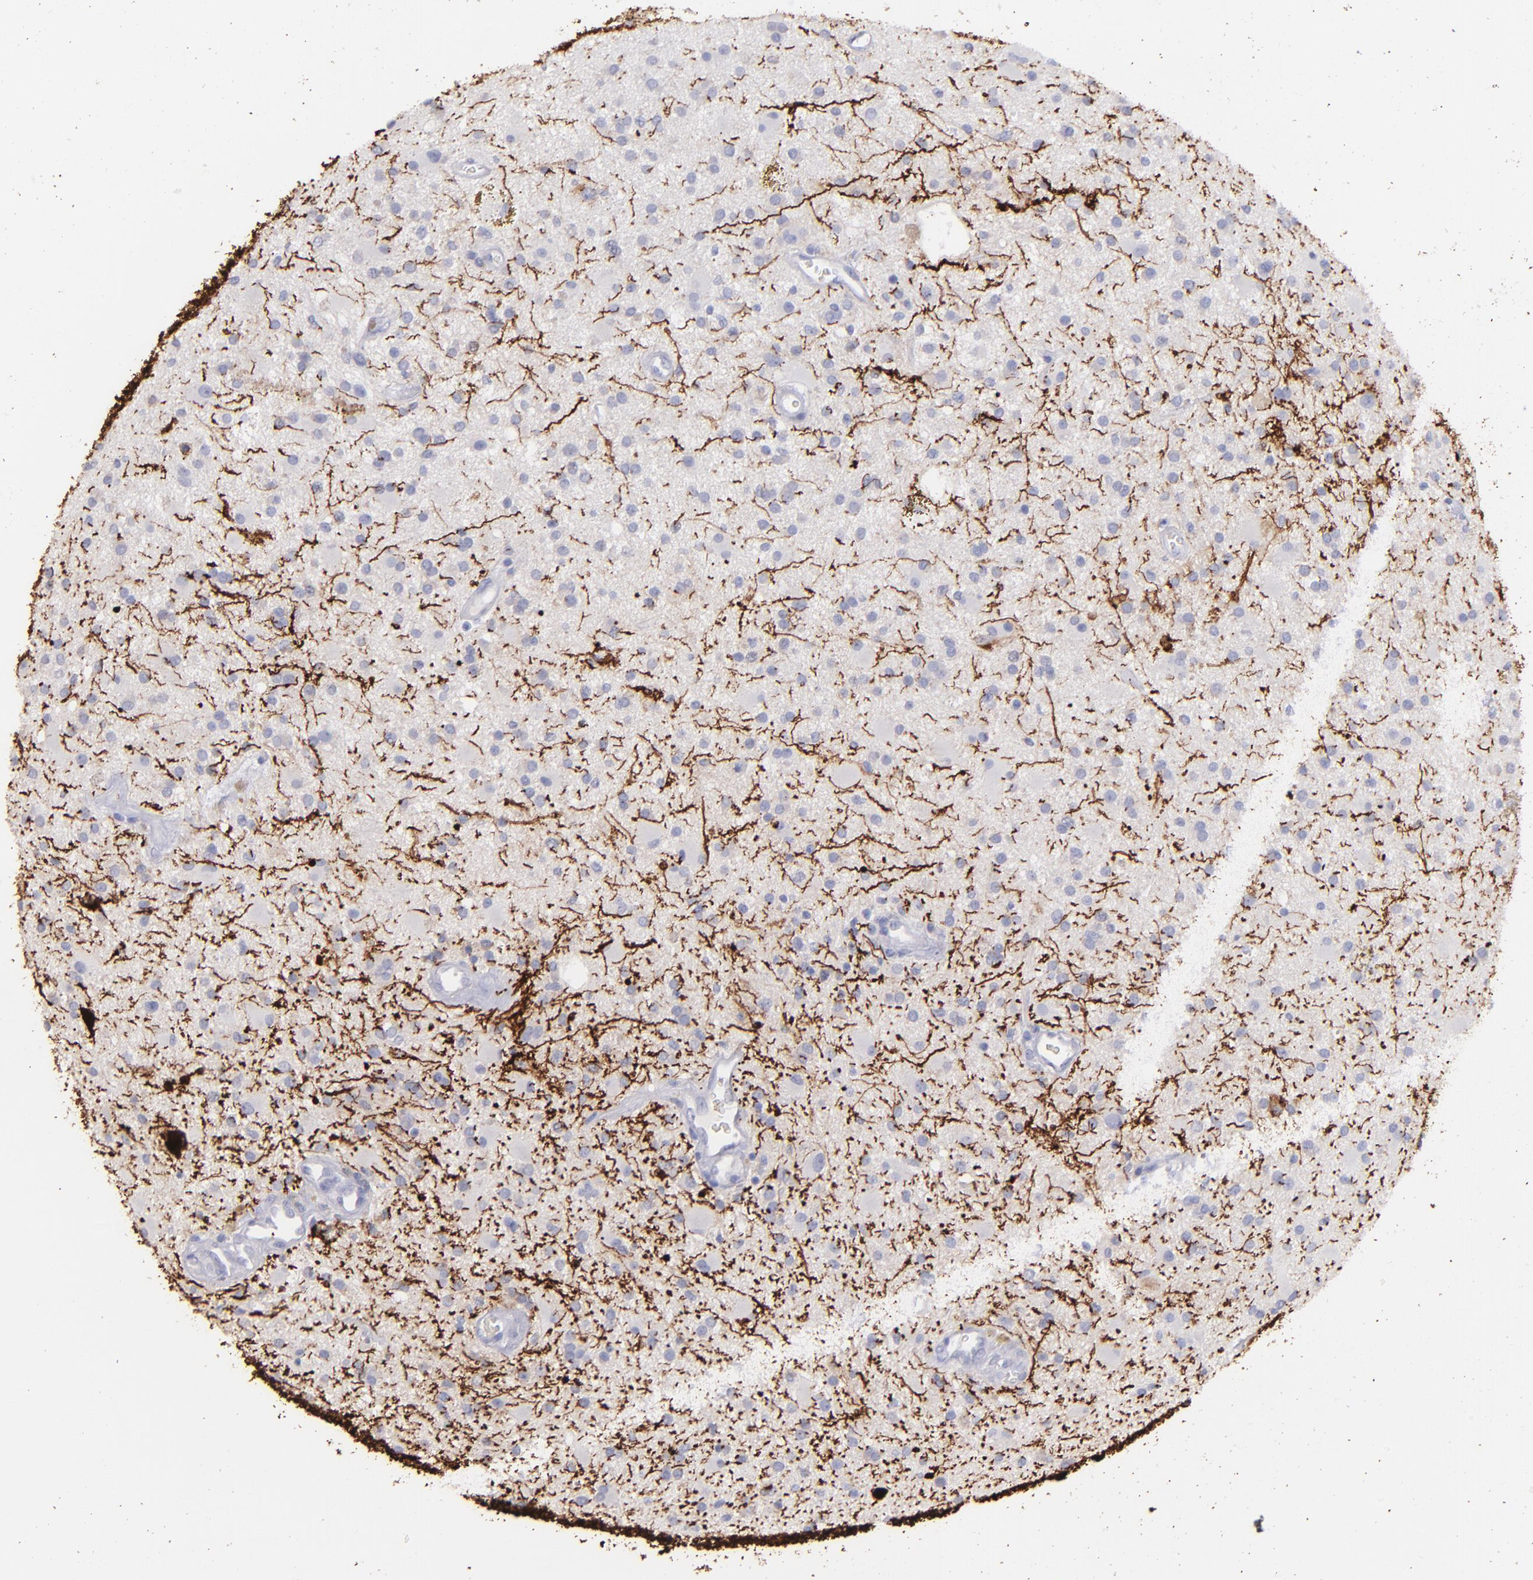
{"staining": {"intensity": "negative", "quantity": ">75%", "location": "cytoplasmic/membranous"}, "tissue": "glioma", "cell_type": "Tumor cells", "image_type": "cancer", "snomed": [{"axis": "morphology", "description": "Glioma, malignant, Low grade"}, {"axis": "topography", "description": "Brain"}], "caption": "Tumor cells show no significant positivity in malignant glioma (low-grade). (Immunohistochemistry (ihc), brightfield microscopy, high magnification).", "gene": "SNAP25", "patient": {"sex": "male", "age": 58}}